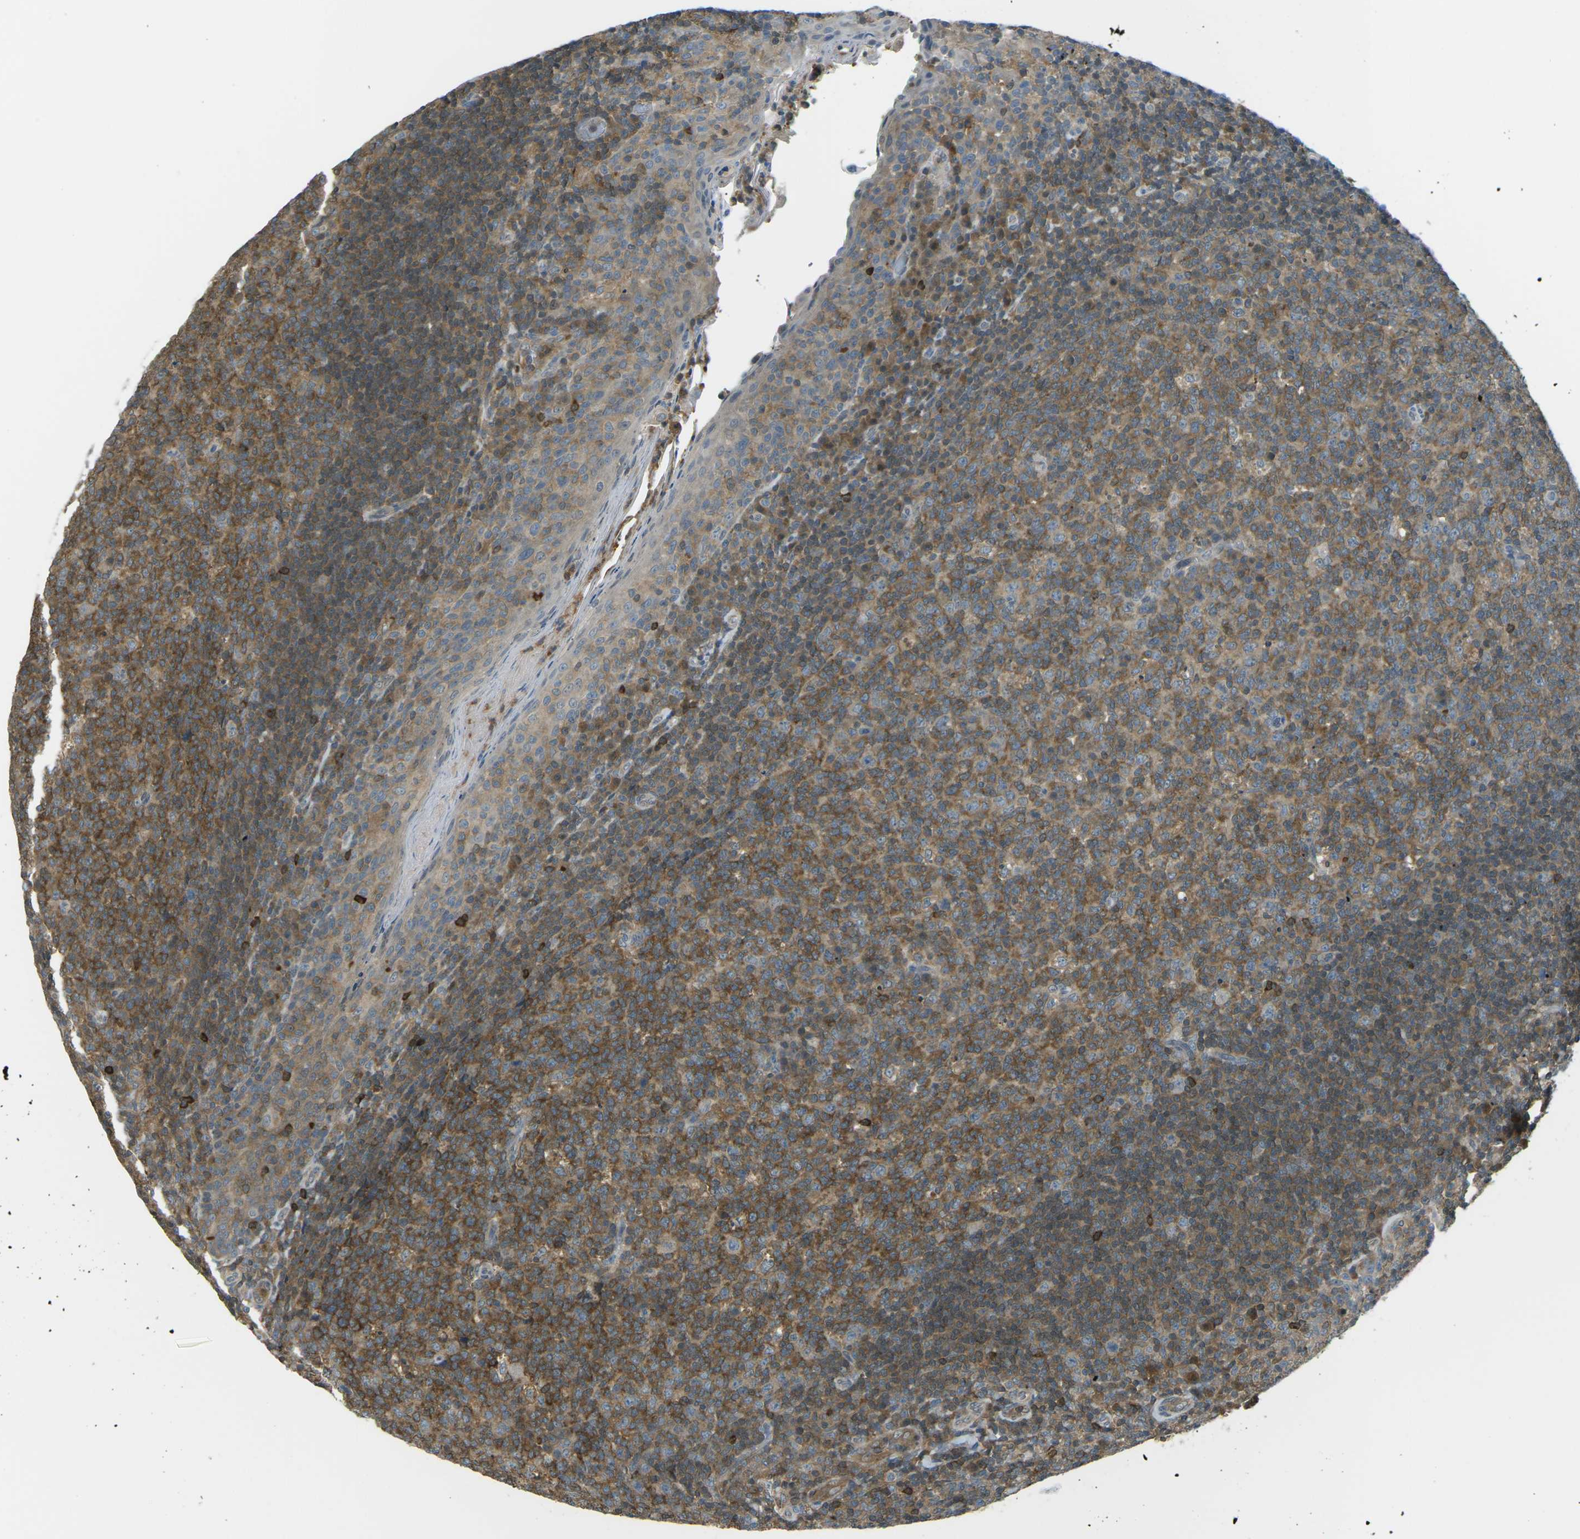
{"staining": {"intensity": "moderate", "quantity": ">75%", "location": "cytoplasmic/membranous"}, "tissue": "tonsil", "cell_type": "Germinal center cells", "image_type": "normal", "snomed": [{"axis": "morphology", "description": "Normal tissue, NOS"}, {"axis": "topography", "description": "Tonsil"}], "caption": "DAB immunohistochemical staining of unremarkable human tonsil demonstrates moderate cytoplasmic/membranous protein positivity in approximately >75% of germinal center cells. The staining was performed using DAB (3,3'-diaminobenzidine), with brown indicating positive protein expression. Nuclei are stained blue with hematoxylin.", "gene": "PIEZO2", "patient": {"sex": "male", "age": 17}}